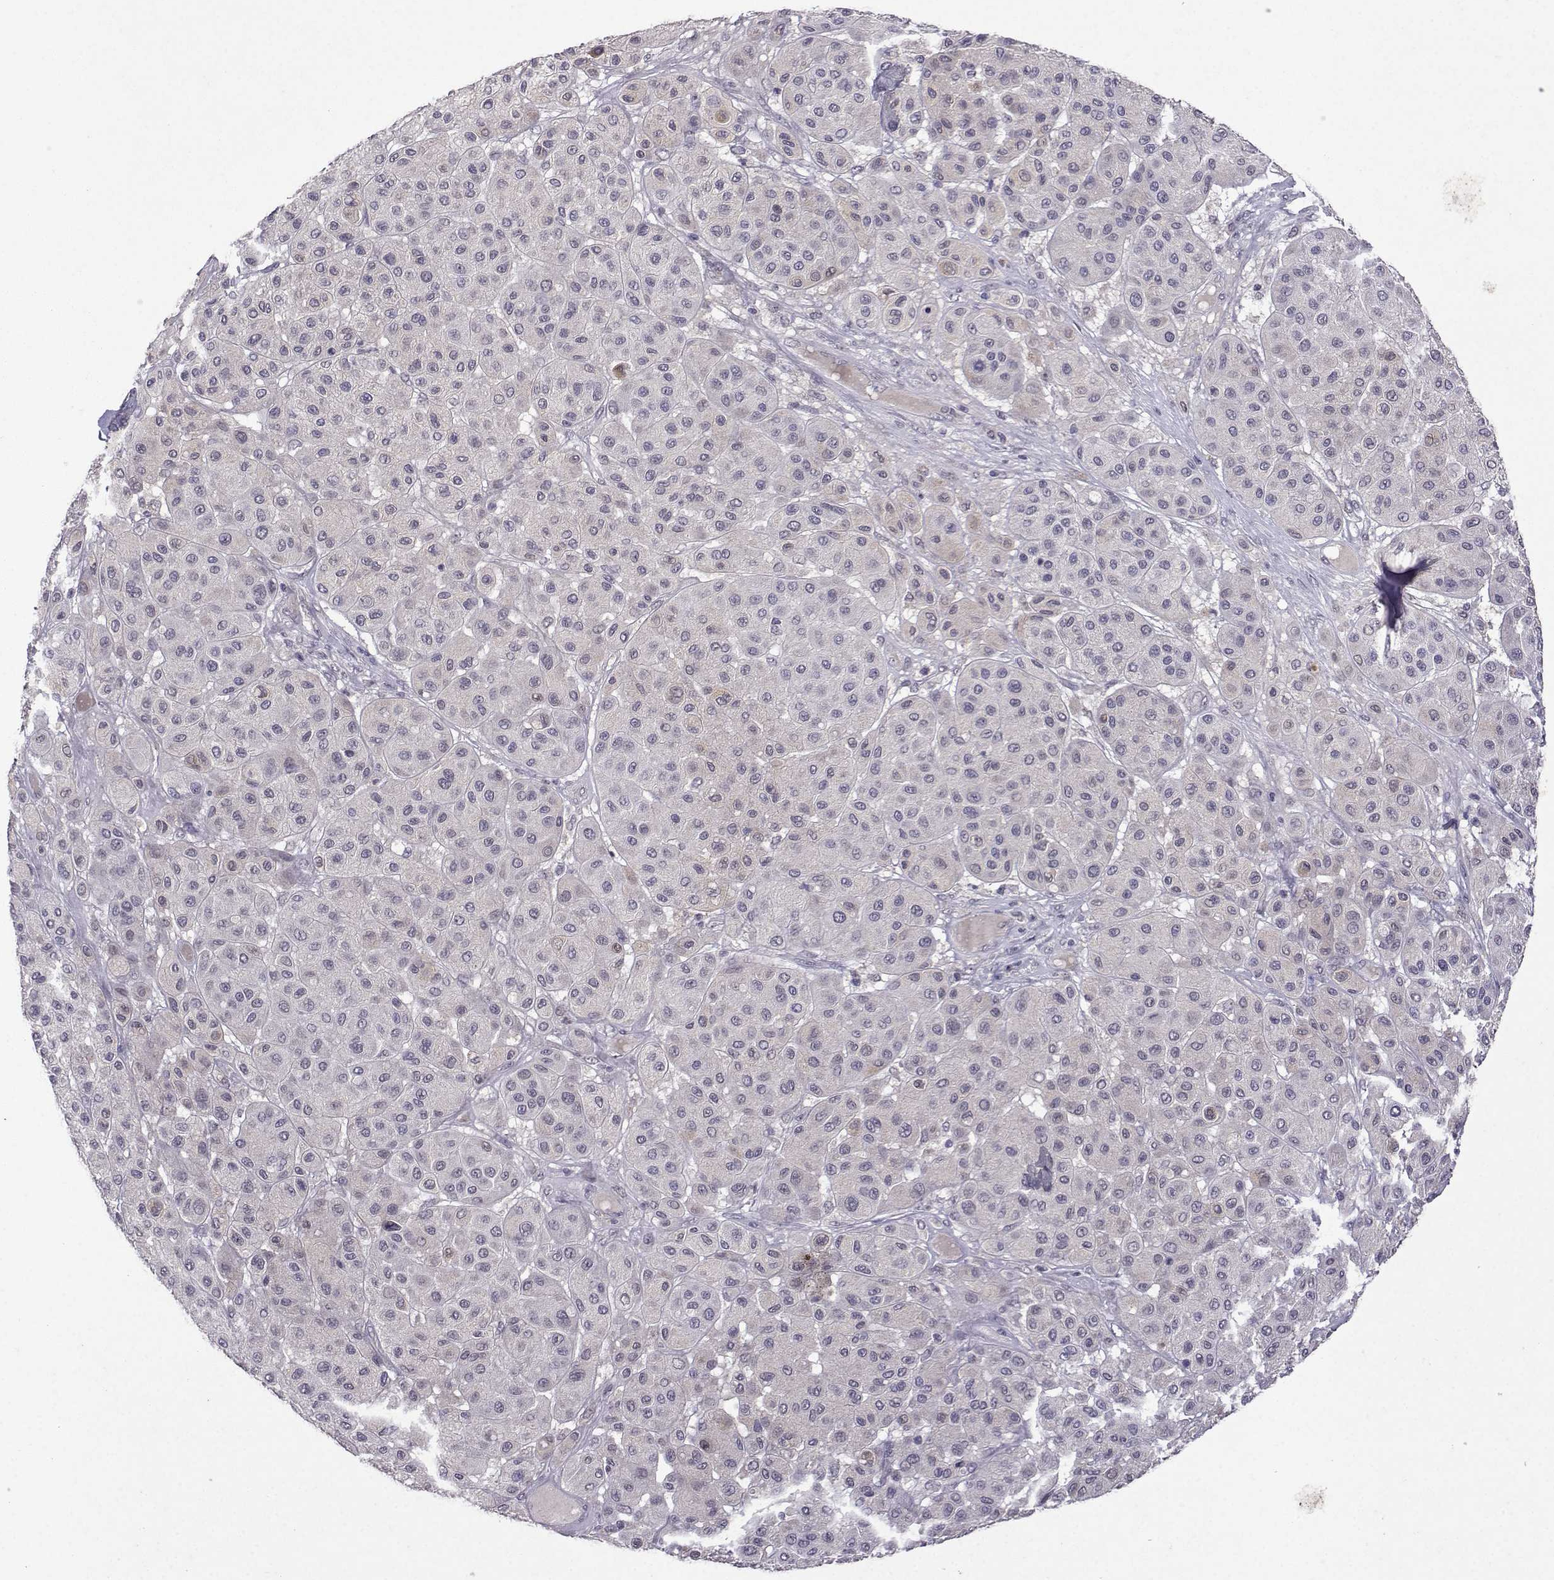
{"staining": {"intensity": "negative", "quantity": "none", "location": "none"}, "tissue": "melanoma", "cell_type": "Tumor cells", "image_type": "cancer", "snomed": [{"axis": "morphology", "description": "Malignant melanoma, Metastatic site"}, {"axis": "topography", "description": "Smooth muscle"}], "caption": "Immunohistochemistry (IHC) image of neoplastic tissue: melanoma stained with DAB shows no significant protein positivity in tumor cells. (DAB (3,3'-diaminobenzidine) immunohistochemistry (IHC) visualized using brightfield microscopy, high magnification).", "gene": "CCL28", "patient": {"sex": "male", "age": 41}}